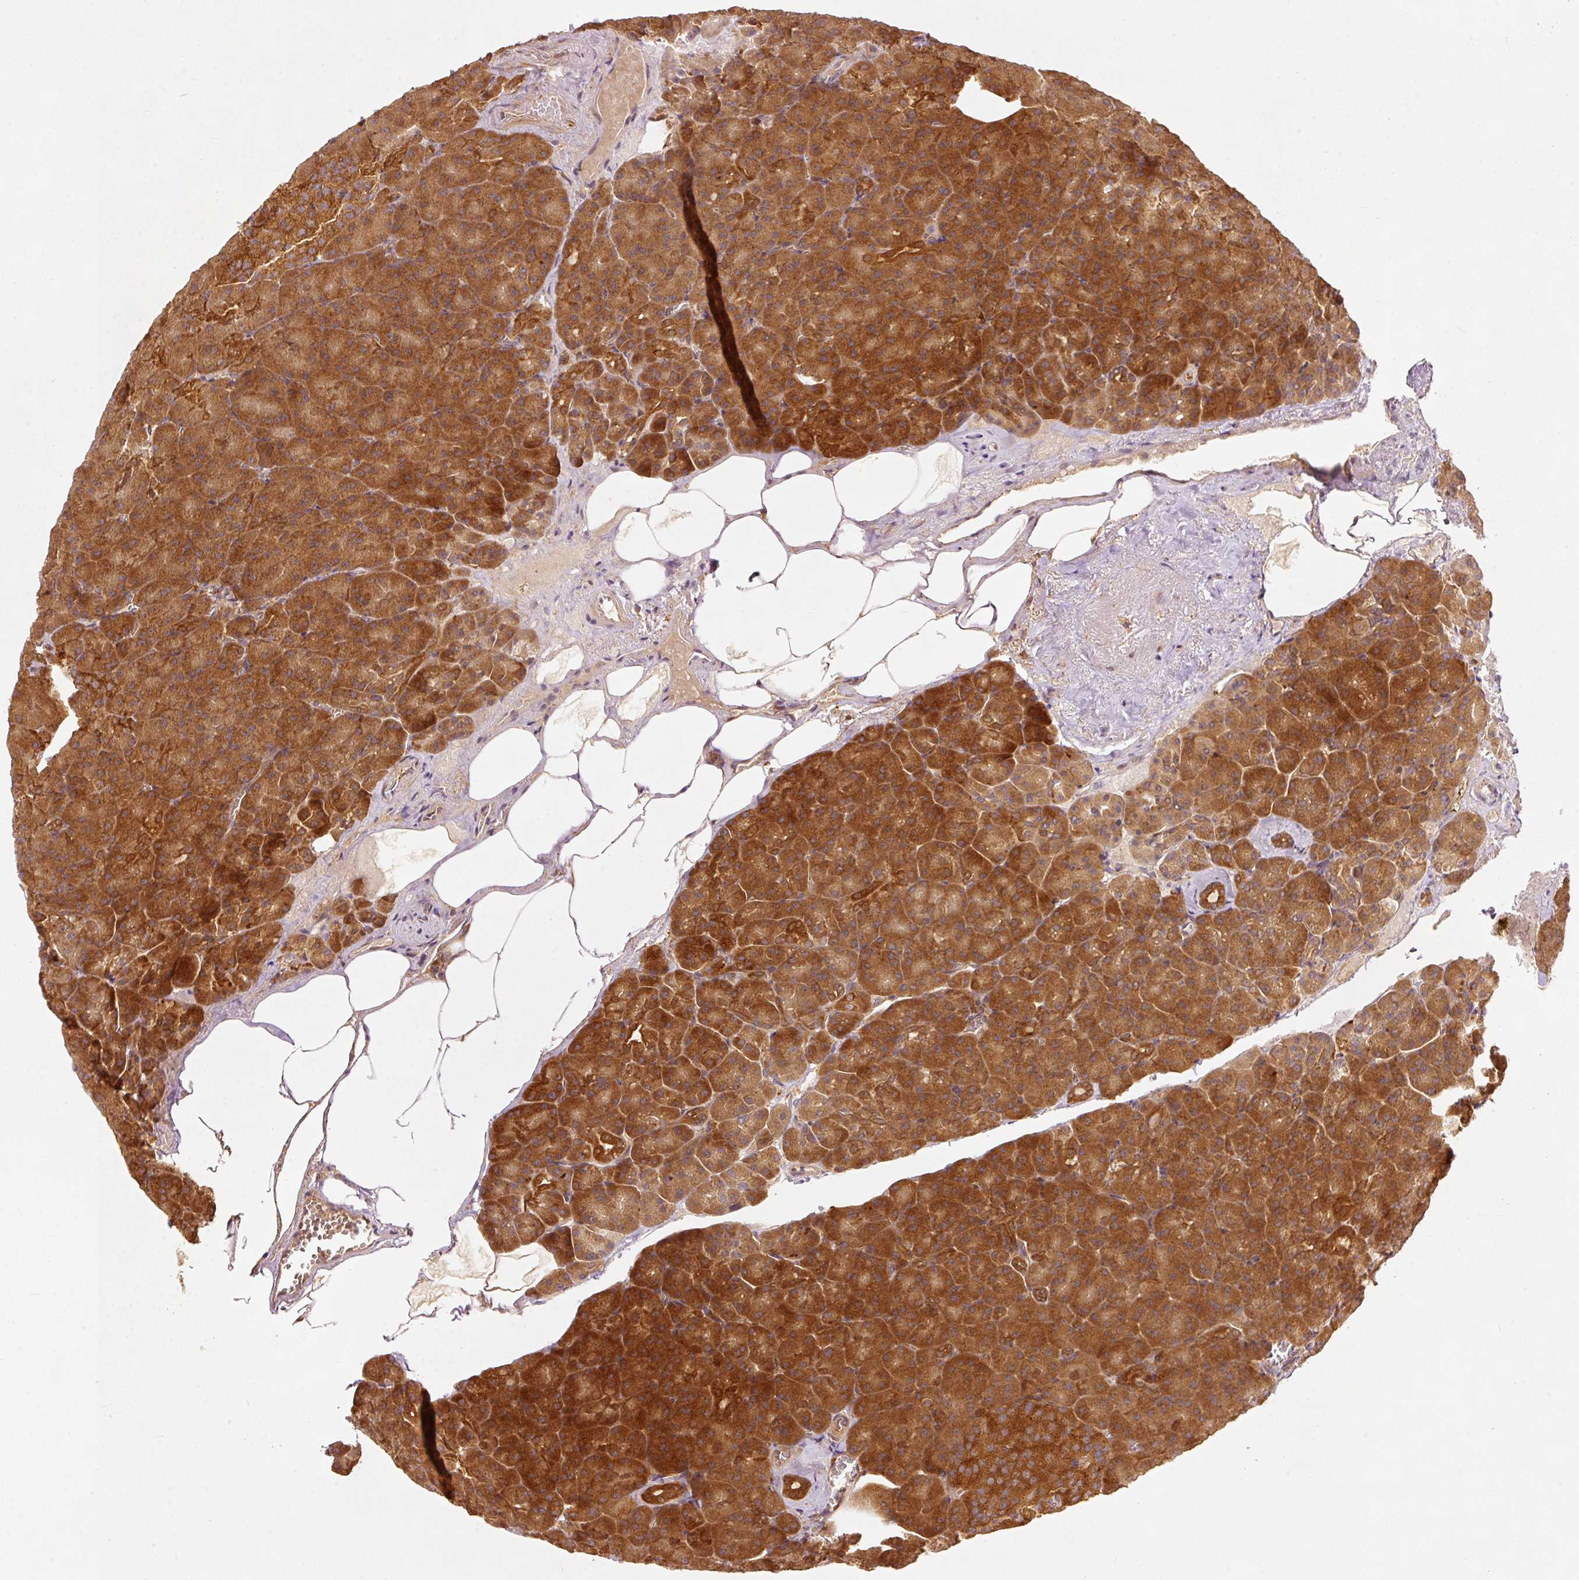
{"staining": {"intensity": "strong", "quantity": ">75%", "location": "cytoplasmic/membranous"}, "tissue": "pancreas", "cell_type": "Exocrine glandular cells", "image_type": "normal", "snomed": [{"axis": "morphology", "description": "Normal tissue, NOS"}, {"axis": "topography", "description": "Pancreas"}], "caption": "DAB (3,3'-diaminobenzidine) immunohistochemical staining of benign pancreas shows strong cytoplasmic/membranous protein staining in about >75% of exocrine glandular cells.", "gene": "EIF3B", "patient": {"sex": "female", "age": 74}}